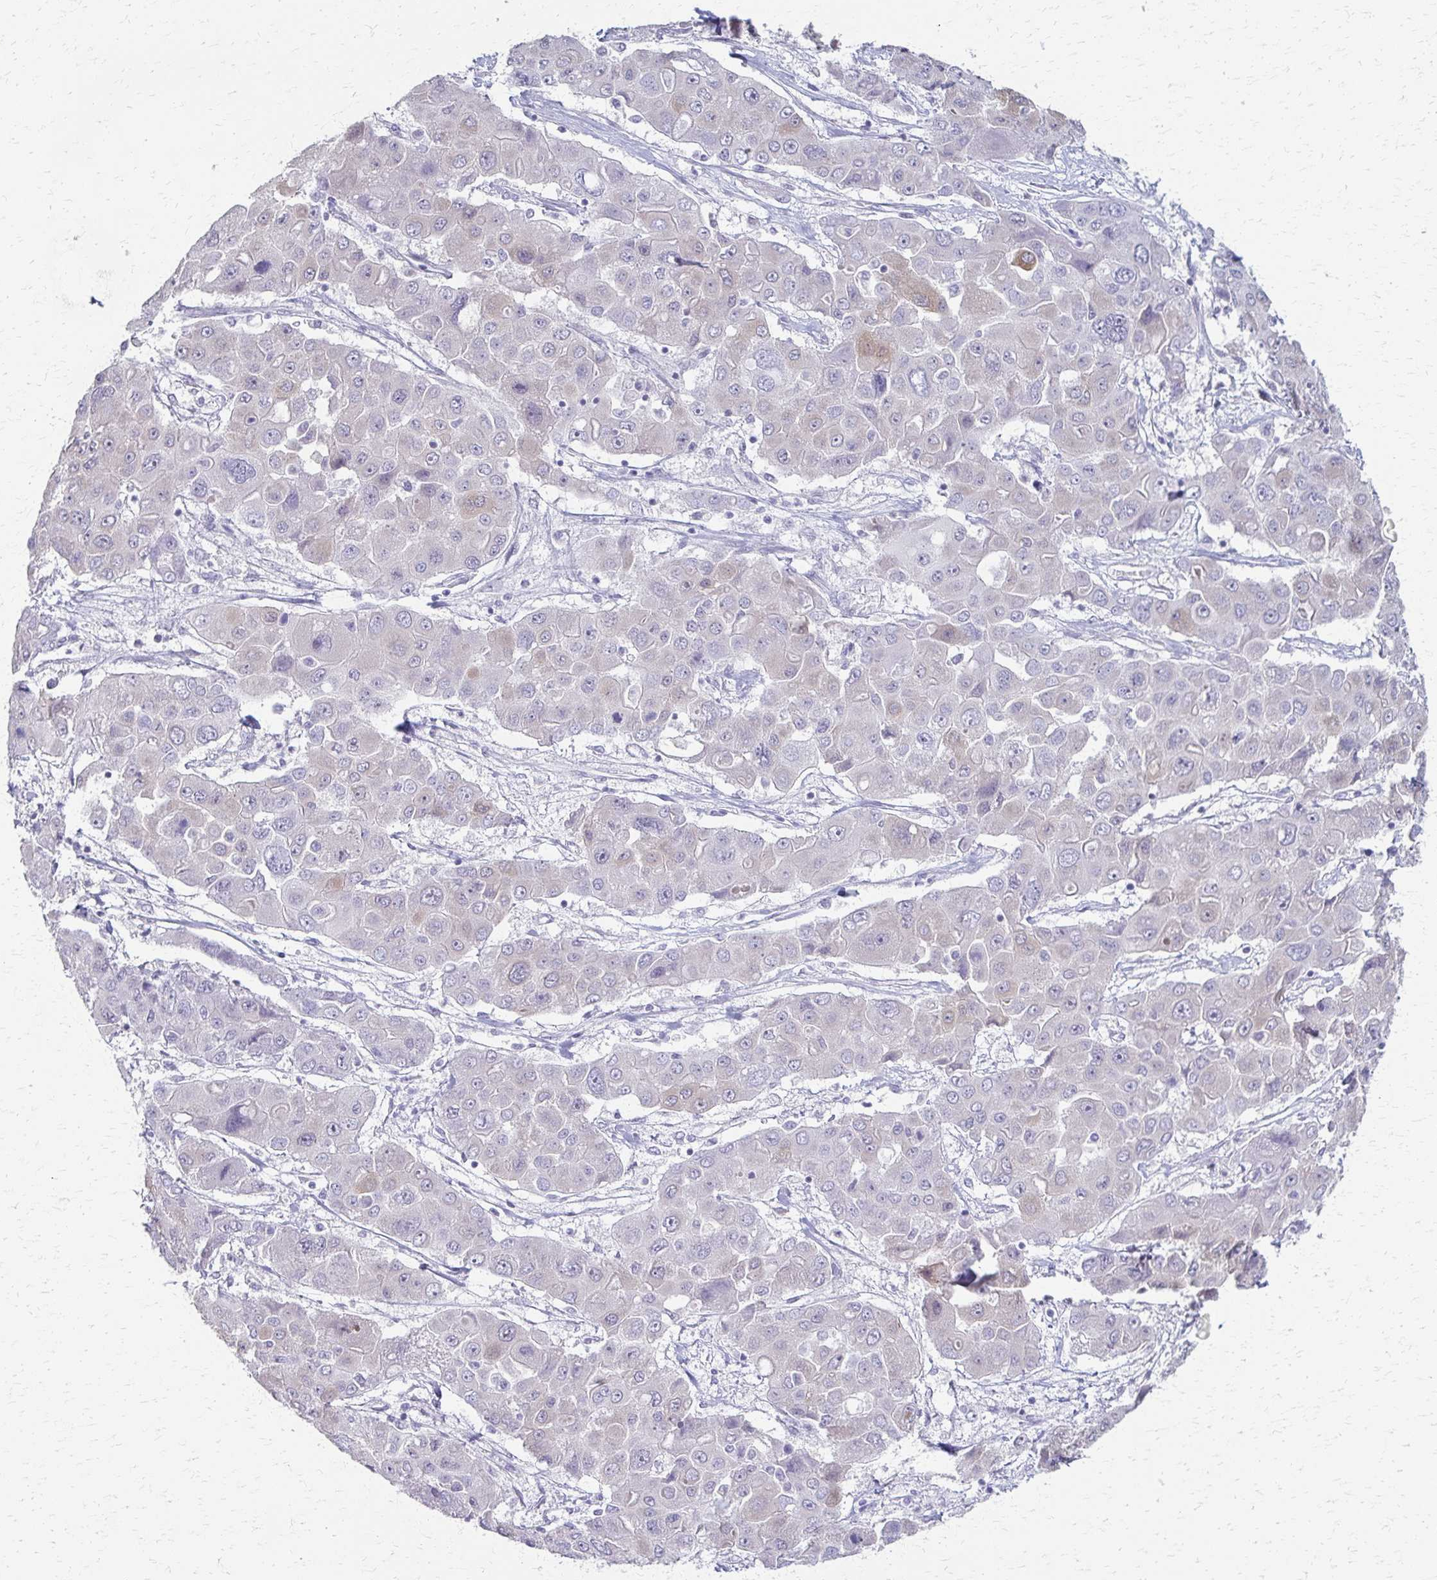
{"staining": {"intensity": "negative", "quantity": "none", "location": "none"}, "tissue": "liver cancer", "cell_type": "Tumor cells", "image_type": "cancer", "snomed": [{"axis": "morphology", "description": "Cholangiocarcinoma"}, {"axis": "topography", "description": "Liver"}], "caption": "Immunohistochemistry (IHC) micrograph of human liver cholangiocarcinoma stained for a protein (brown), which displays no expression in tumor cells. (DAB (3,3'-diaminobenzidine) immunohistochemistry with hematoxylin counter stain).", "gene": "CYB5A", "patient": {"sex": "male", "age": 67}}